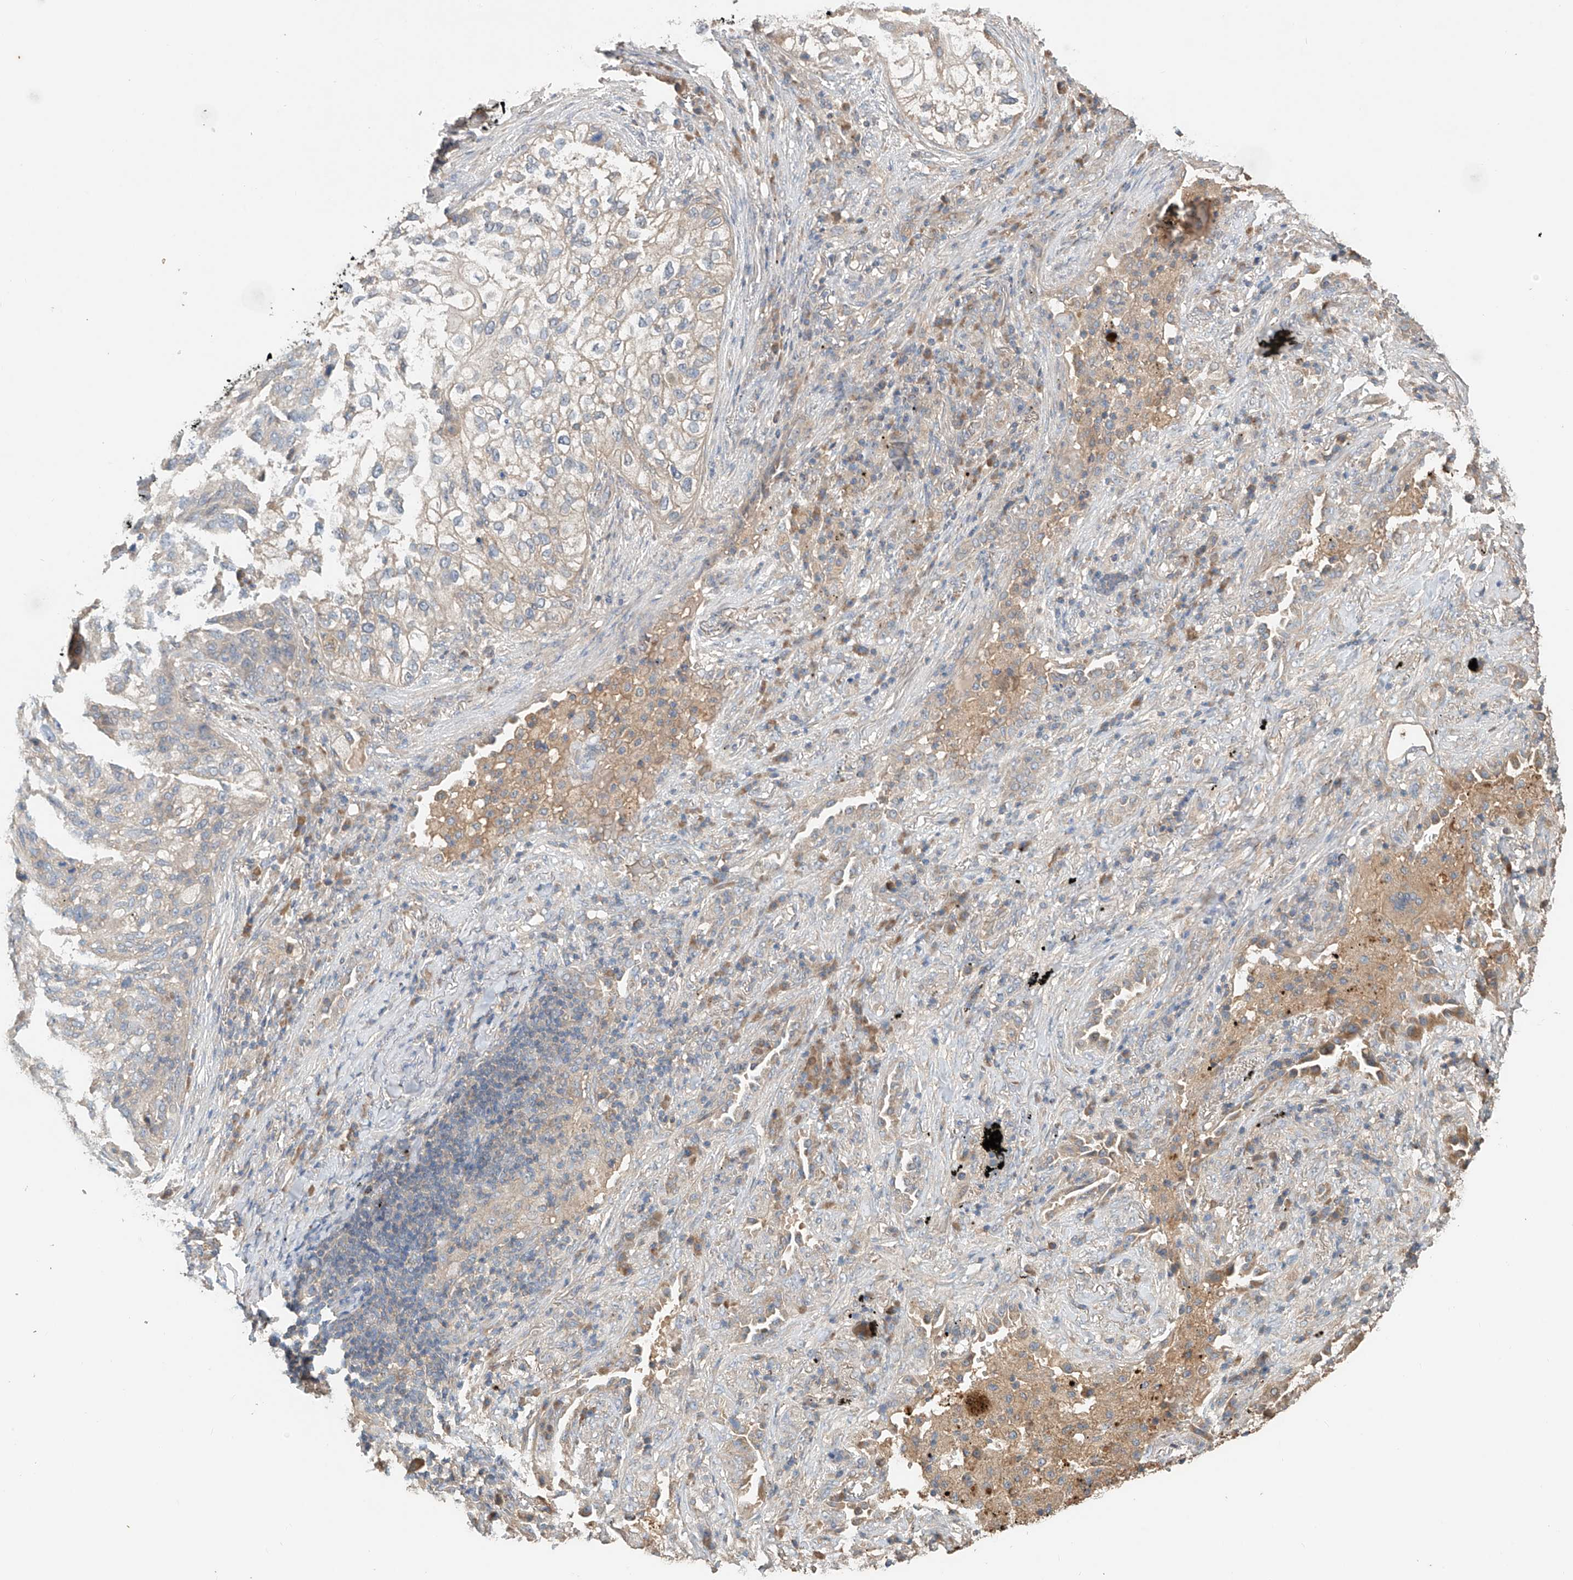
{"staining": {"intensity": "negative", "quantity": "none", "location": "none"}, "tissue": "lung cancer", "cell_type": "Tumor cells", "image_type": "cancer", "snomed": [{"axis": "morphology", "description": "Squamous cell carcinoma, NOS"}, {"axis": "topography", "description": "Lung"}], "caption": "Human lung cancer stained for a protein using immunohistochemistry demonstrates no expression in tumor cells.", "gene": "GNB1L", "patient": {"sex": "female", "age": 63}}